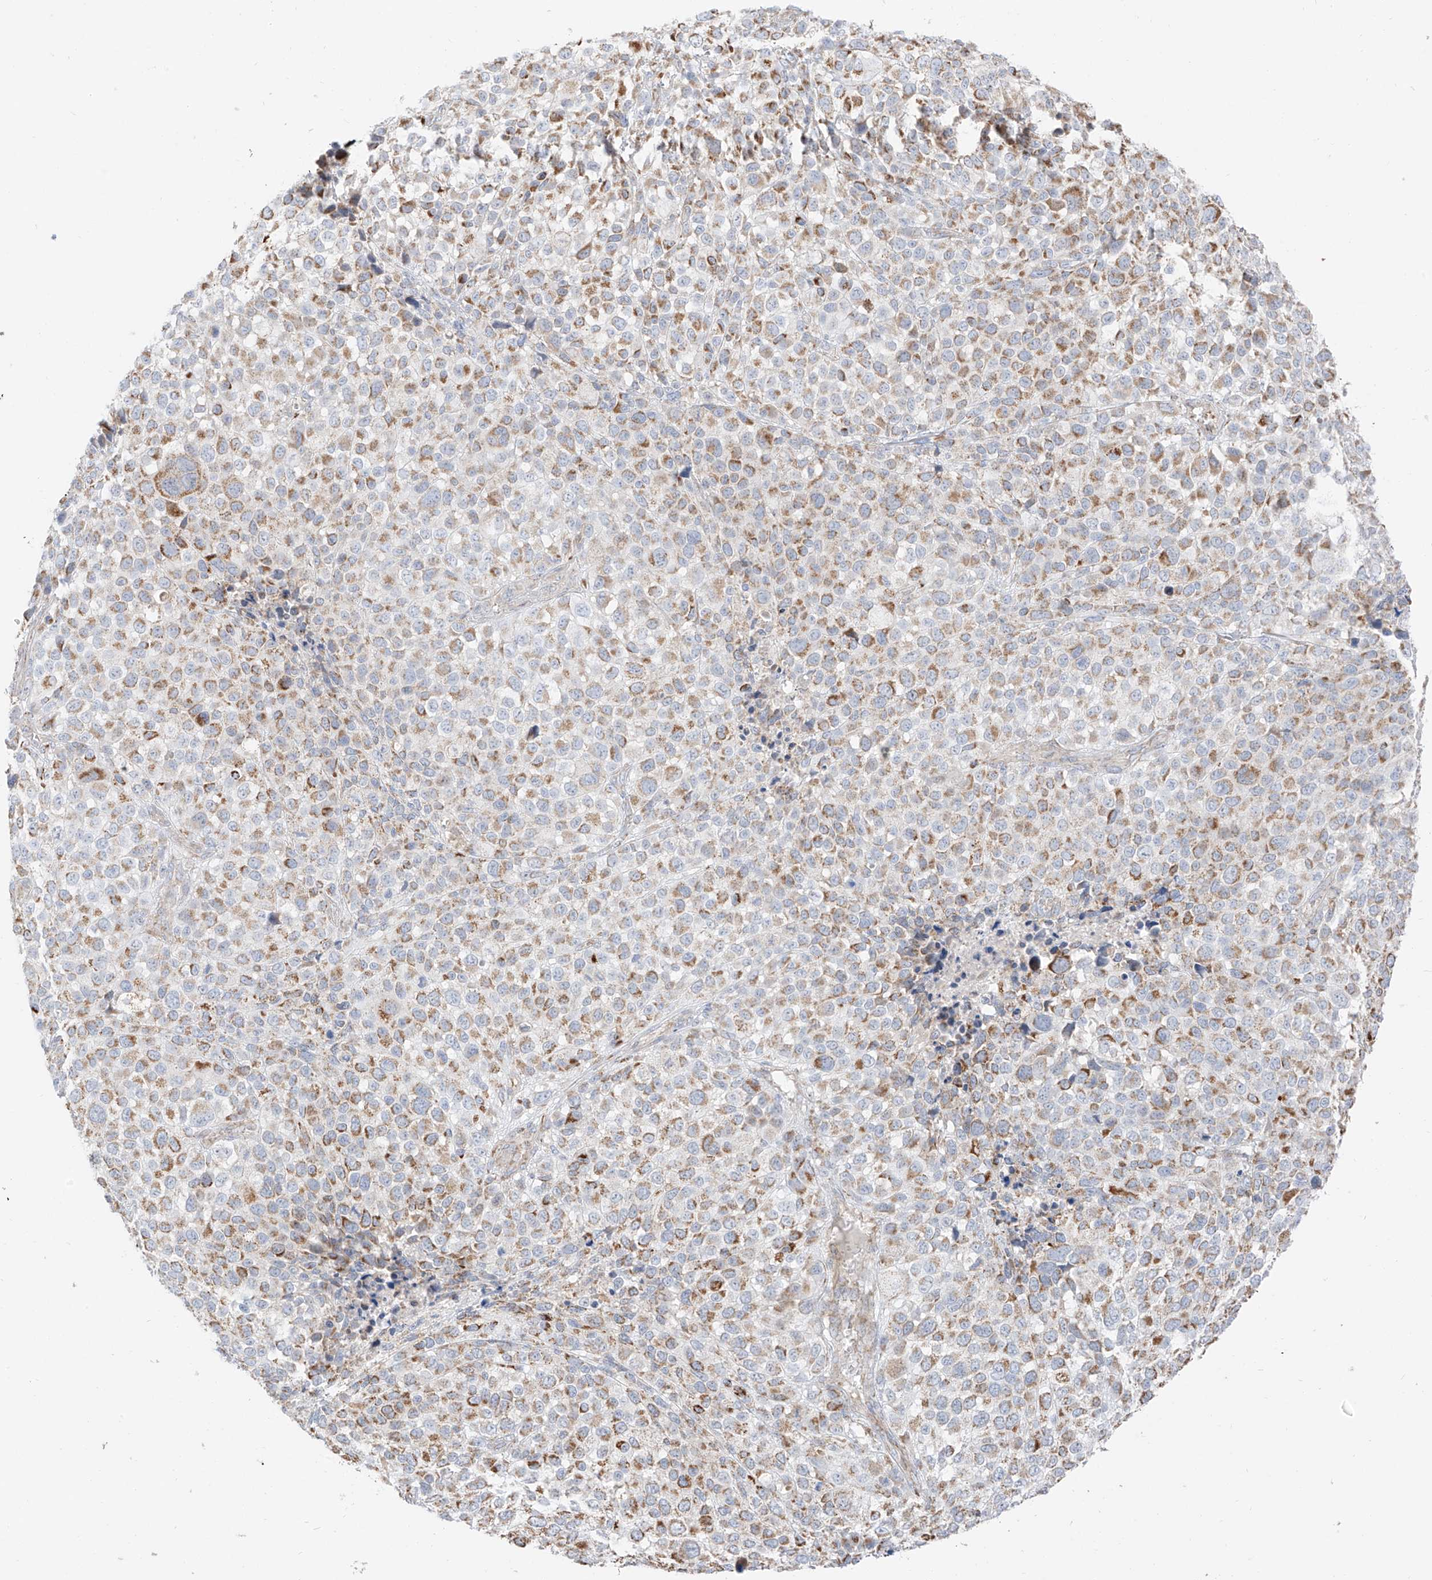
{"staining": {"intensity": "moderate", "quantity": "25%-75%", "location": "cytoplasmic/membranous"}, "tissue": "melanoma", "cell_type": "Tumor cells", "image_type": "cancer", "snomed": [{"axis": "morphology", "description": "Malignant melanoma, NOS"}, {"axis": "topography", "description": "Skin of trunk"}], "caption": "High-power microscopy captured an immunohistochemistry micrograph of malignant melanoma, revealing moderate cytoplasmic/membranous staining in about 25%-75% of tumor cells.", "gene": "ETHE1", "patient": {"sex": "male", "age": 71}}